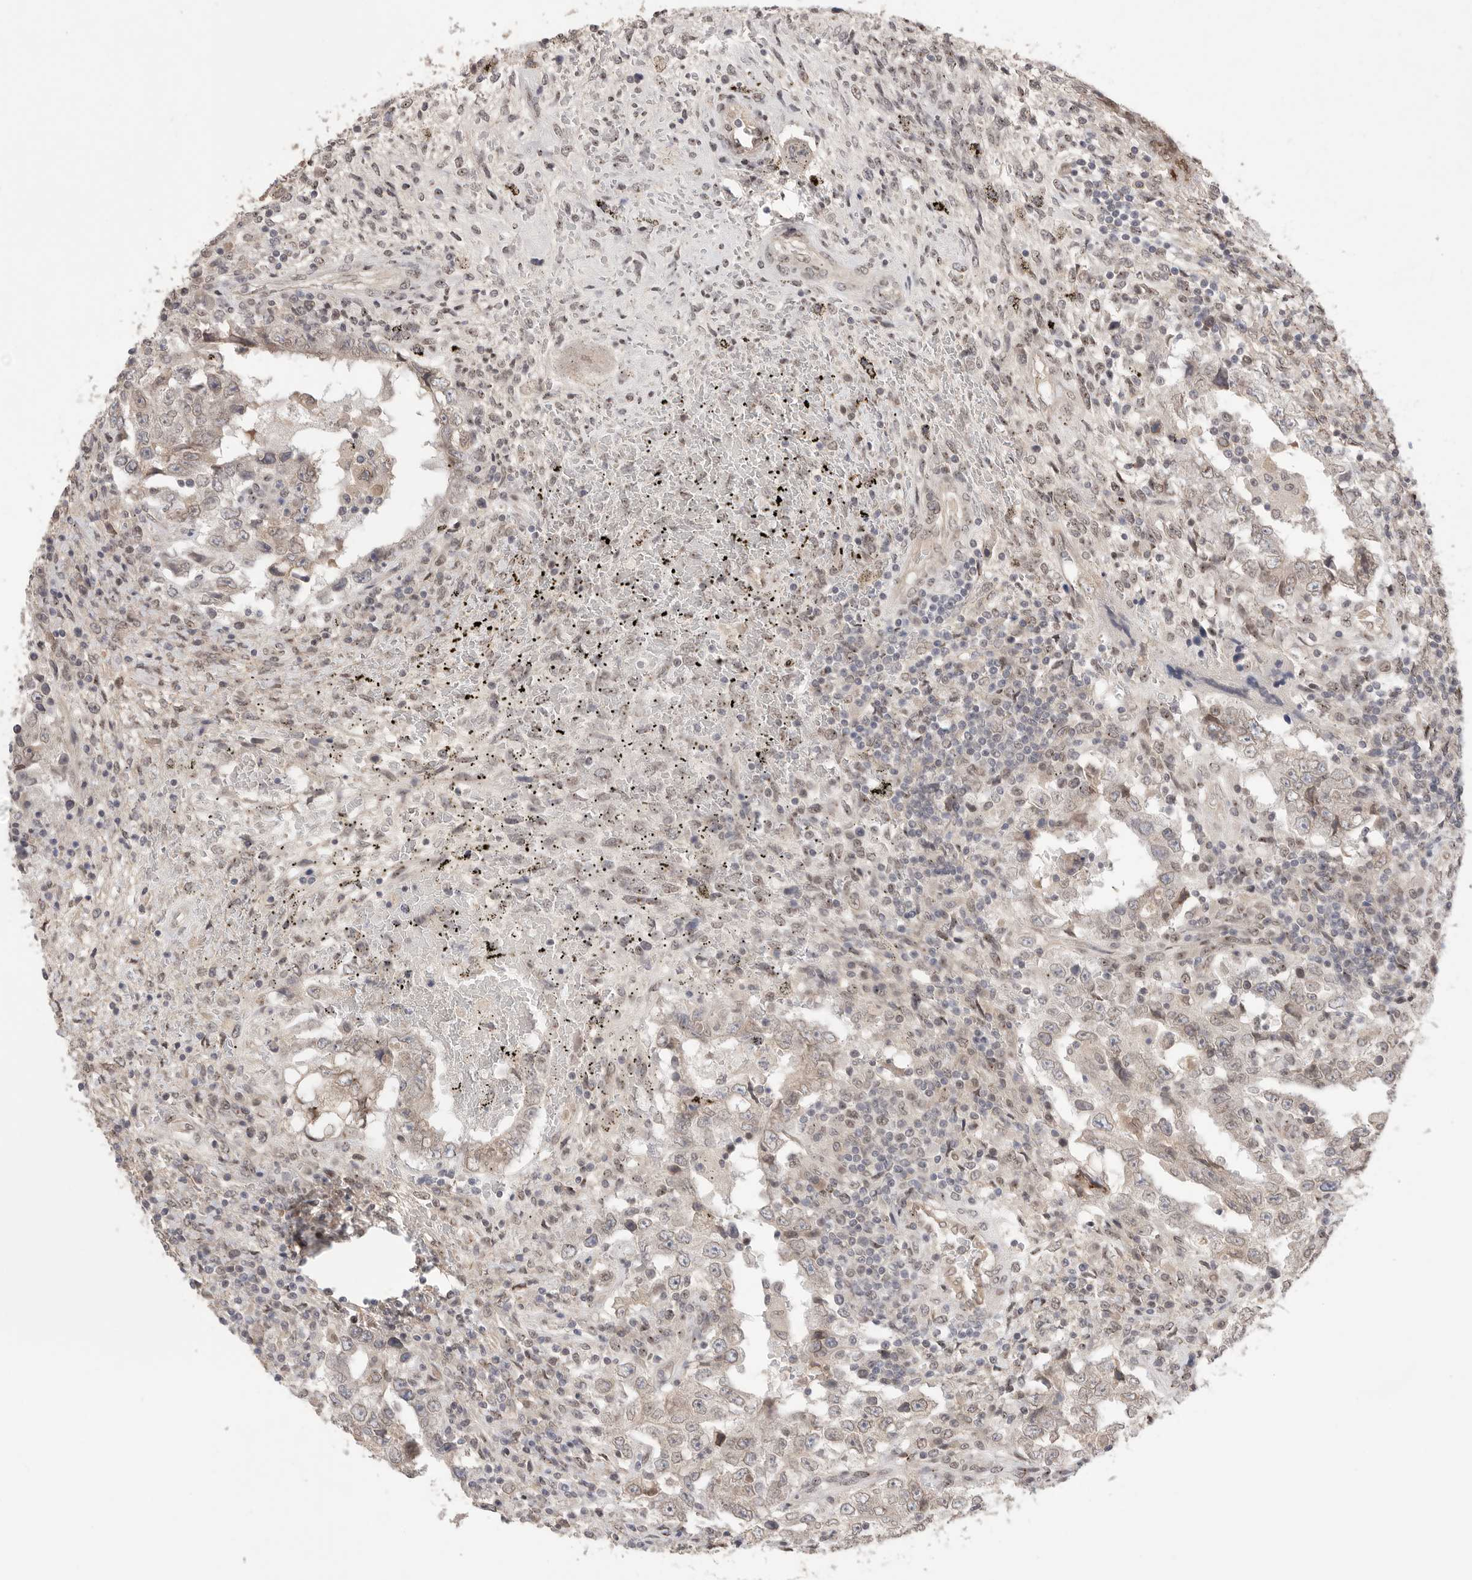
{"staining": {"intensity": "weak", "quantity": "25%-75%", "location": "cytoplasmic/membranous,nuclear"}, "tissue": "testis cancer", "cell_type": "Tumor cells", "image_type": "cancer", "snomed": [{"axis": "morphology", "description": "Carcinoma, Embryonal, NOS"}, {"axis": "topography", "description": "Testis"}], "caption": "Protein expression analysis of testis cancer (embryonal carcinoma) reveals weak cytoplasmic/membranous and nuclear positivity in about 25%-75% of tumor cells.", "gene": "LEMD3", "patient": {"sex": "male", "age": 26}}